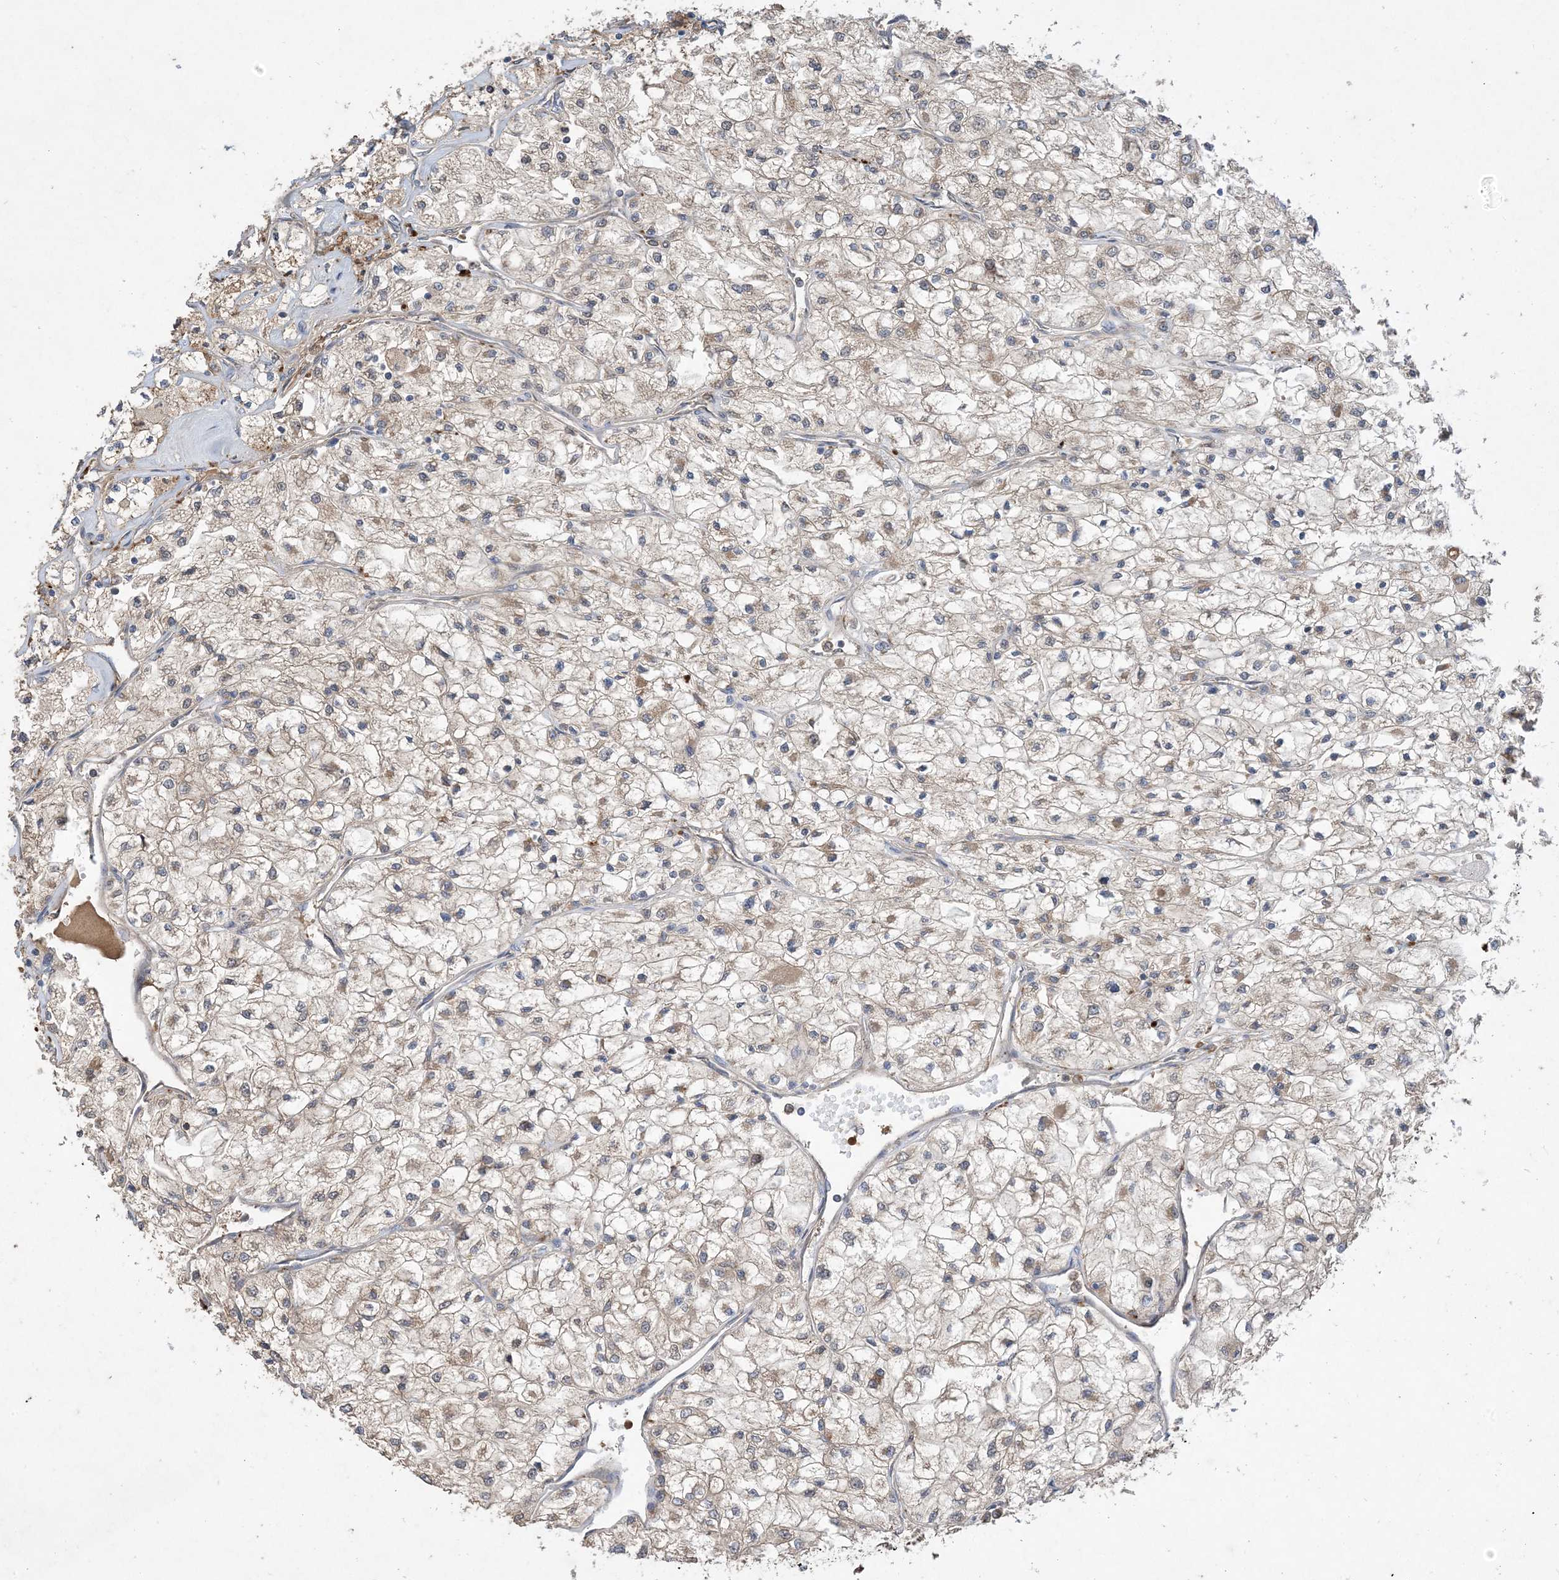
{"staining": {"intensity": "weak", "quantity": "25%-75%", "location": "cytoplasmic/membranous"}, "tissue": "renal cancer", "cell_type": "Tumor cells", "image_type": "cancer", "snomed": [{"axis": "morphology", "description": "Adenocarcinoma, NOS"}, {"axis": "topography", "description": "Kidney"}], "caption": "Immunohistochemistry (IHC) of renal cancer (adenocarcinoma) demonstrates low levels of weak cytoplasmic/membranous staining in about 25%-75% of tumor cells. (Brightfield microscopy of DAB IHC at high magnification).", "gene": "MASP2", "patient": {"sex": "male", "age": 80}}